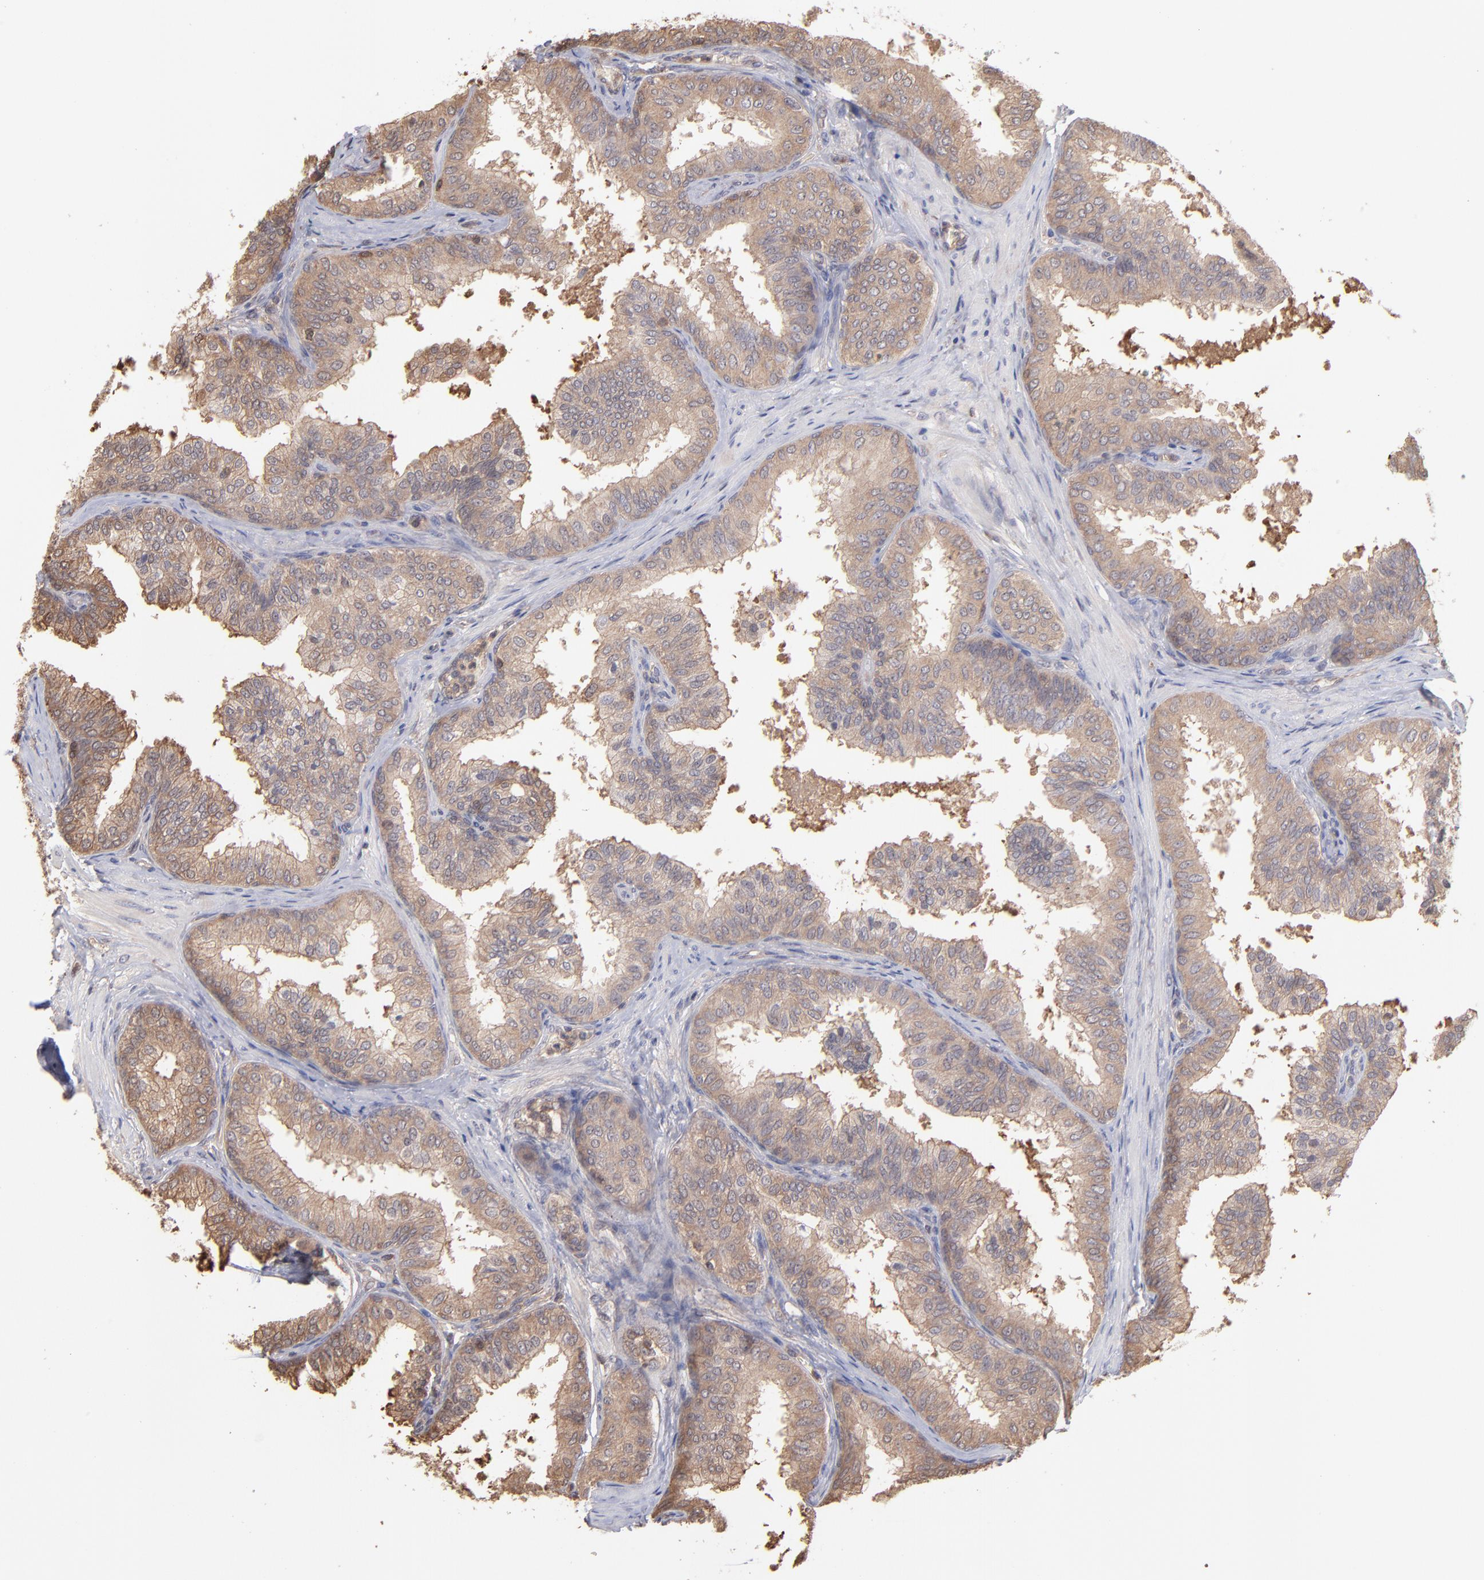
{"staining": {"intensity": "strong", "quantity": ">75%", "location": "cytoplasmic/membranous"}, "tissue": "prostate", "cell_type": "Glandular cells", "image_type": "normal", "snomed": [{"axis": "morphology", "description": "Normal tissue, NOS"}, {"axis": "topography", "description": "Prostate"}], "caption": "About >75% of glandular cells in unremarkable human prostate reveal strong cytoplasmic/membranous protein expression as visualized by brown immunohistochemical staining.", "gene": "MAP2K2", "patient": {"sex": "male", "age": 60}}